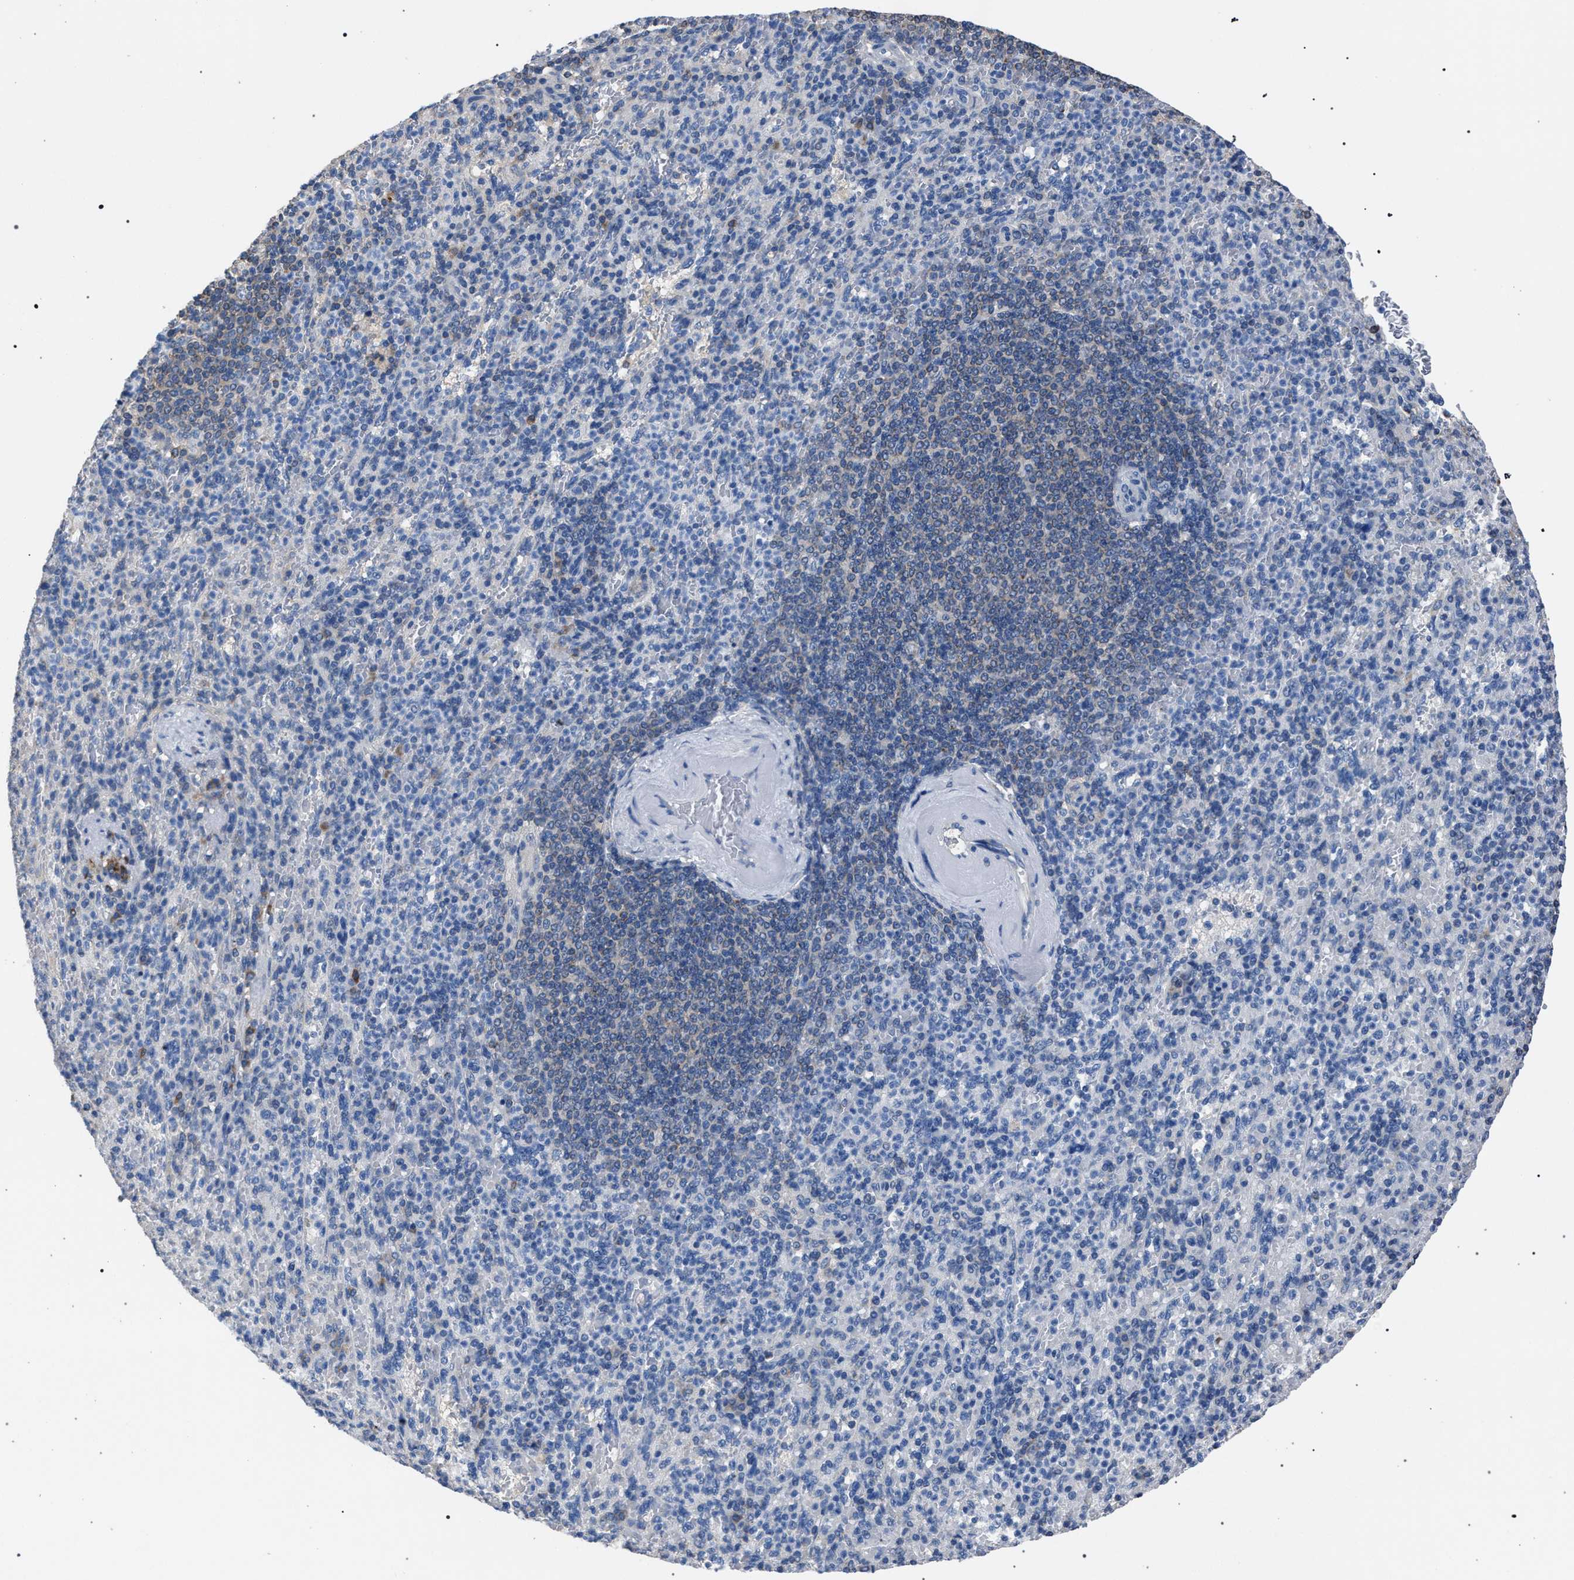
{"staining": {"intensity": "negative", "quantity": "none", "location": "none"}, "tissue": "spleen", "cell_type": "Cells in red pulp", "image_type": "normal", "snomed": [{"axis": "morphology", "description": "Normal tissue, NOS"}, {"axis": "topography", "description": "Spleen"}], "caption": "A high-resolution image shows immunohistochemistry staining of unremarkable spleen, which demonstrates no significant positivity in cells in red pulp. The staining is performed using DAB (3,3'-diaminobenzidine) brown chromogen with nuclei counter-stained in using hematoxylin.", "gene": "CRYZ", "patient": {"sex": "female", "age": 74}}